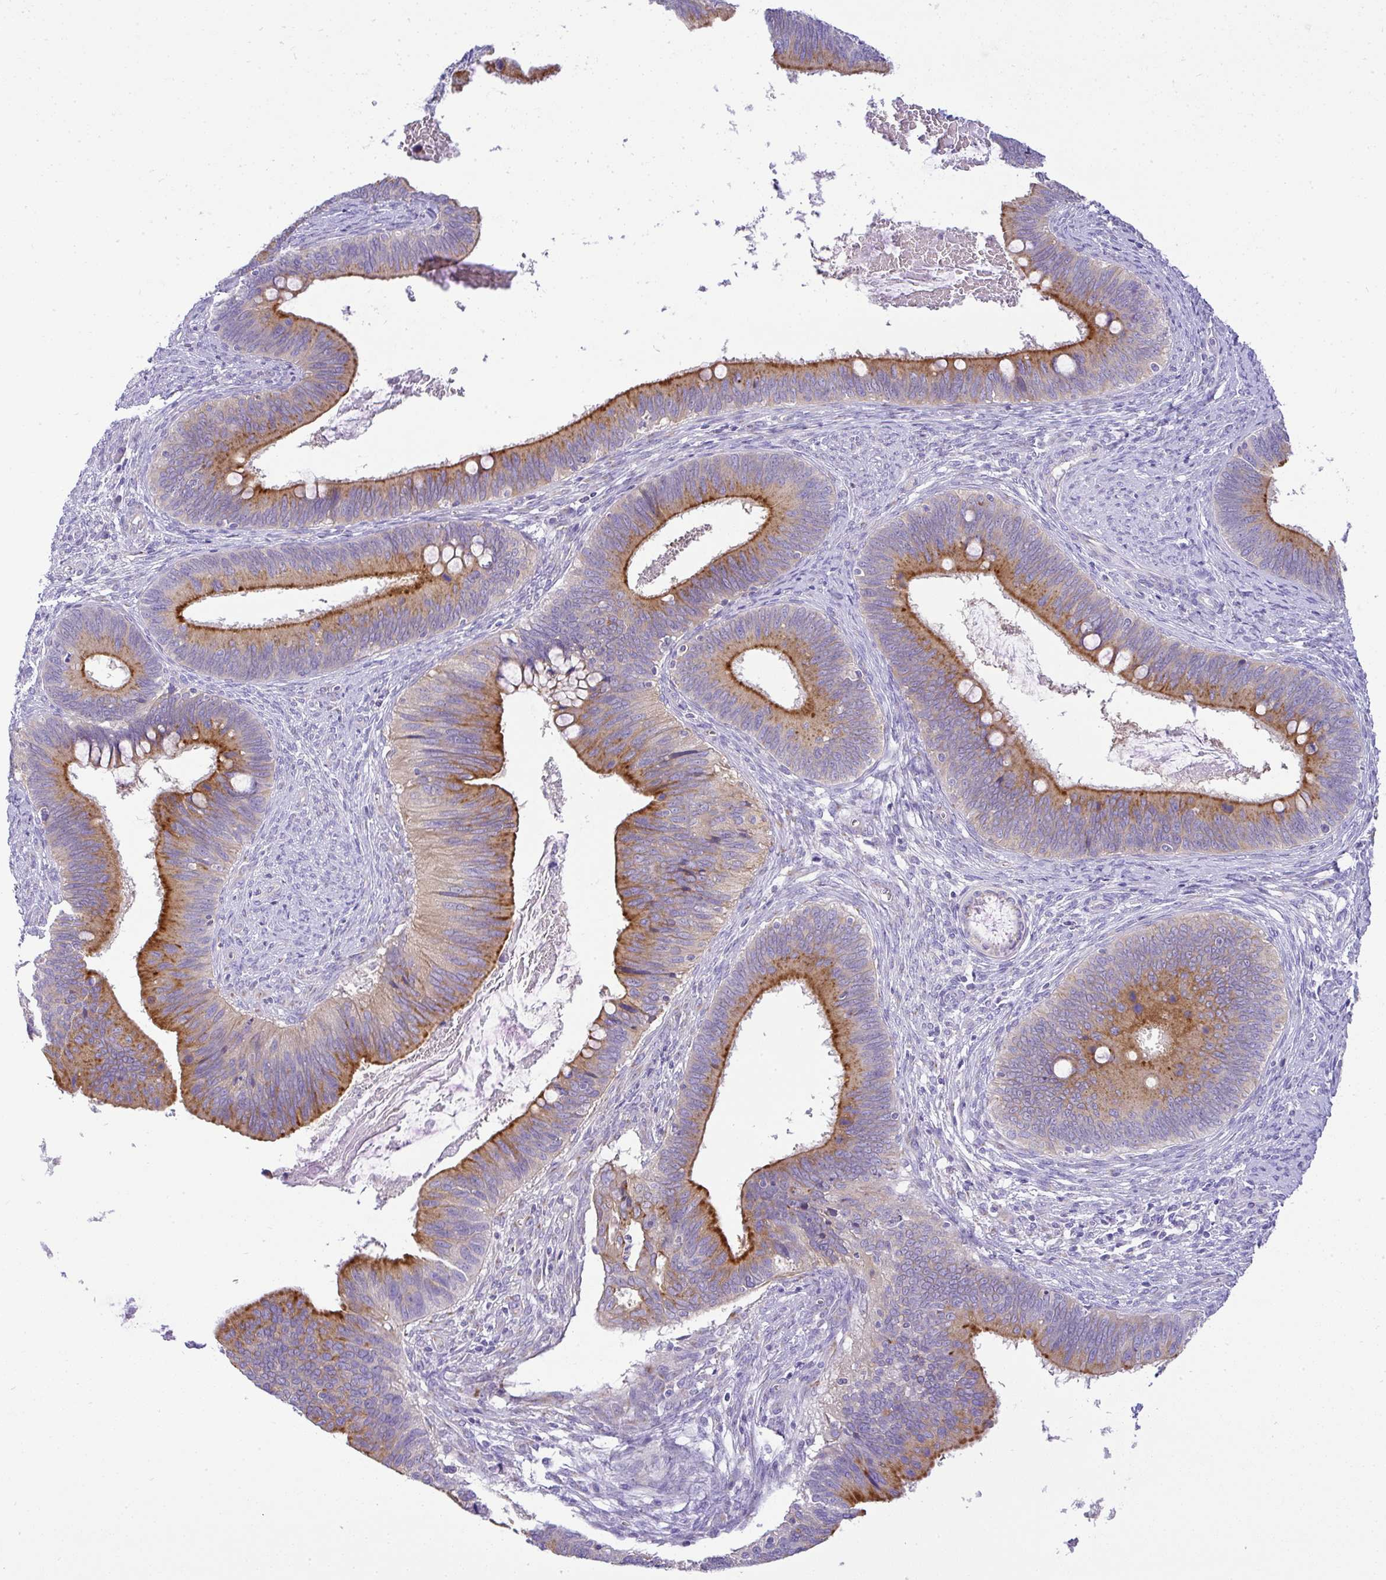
{"staining": {"intensity": "strong", "quantity": "25%-75%", "location": "cytoplasmic/membranous"}, "tissue": "cervical cancer", "cell_type": "Tumor cells", "image_type": "cancer", "snomed": [{"axis": "morphology", "description": "Adenocarcinoma, NOS"}, {"axis": "topography", "description": "Cervix"}], "caption": "A micrograph of cervical adenocarcinoma stained for a protein displays strong cytoplasmic/membranous brown staining in tumor cells. The protein of interest is stained brown, and the nuclei are stained in blue (DAB (3,3'-diaminobenzidine) IHC with brightfield microscopy, high magnification).", "gene": "FAM177A1", "patient": {"sex": "female", "age": 42}}